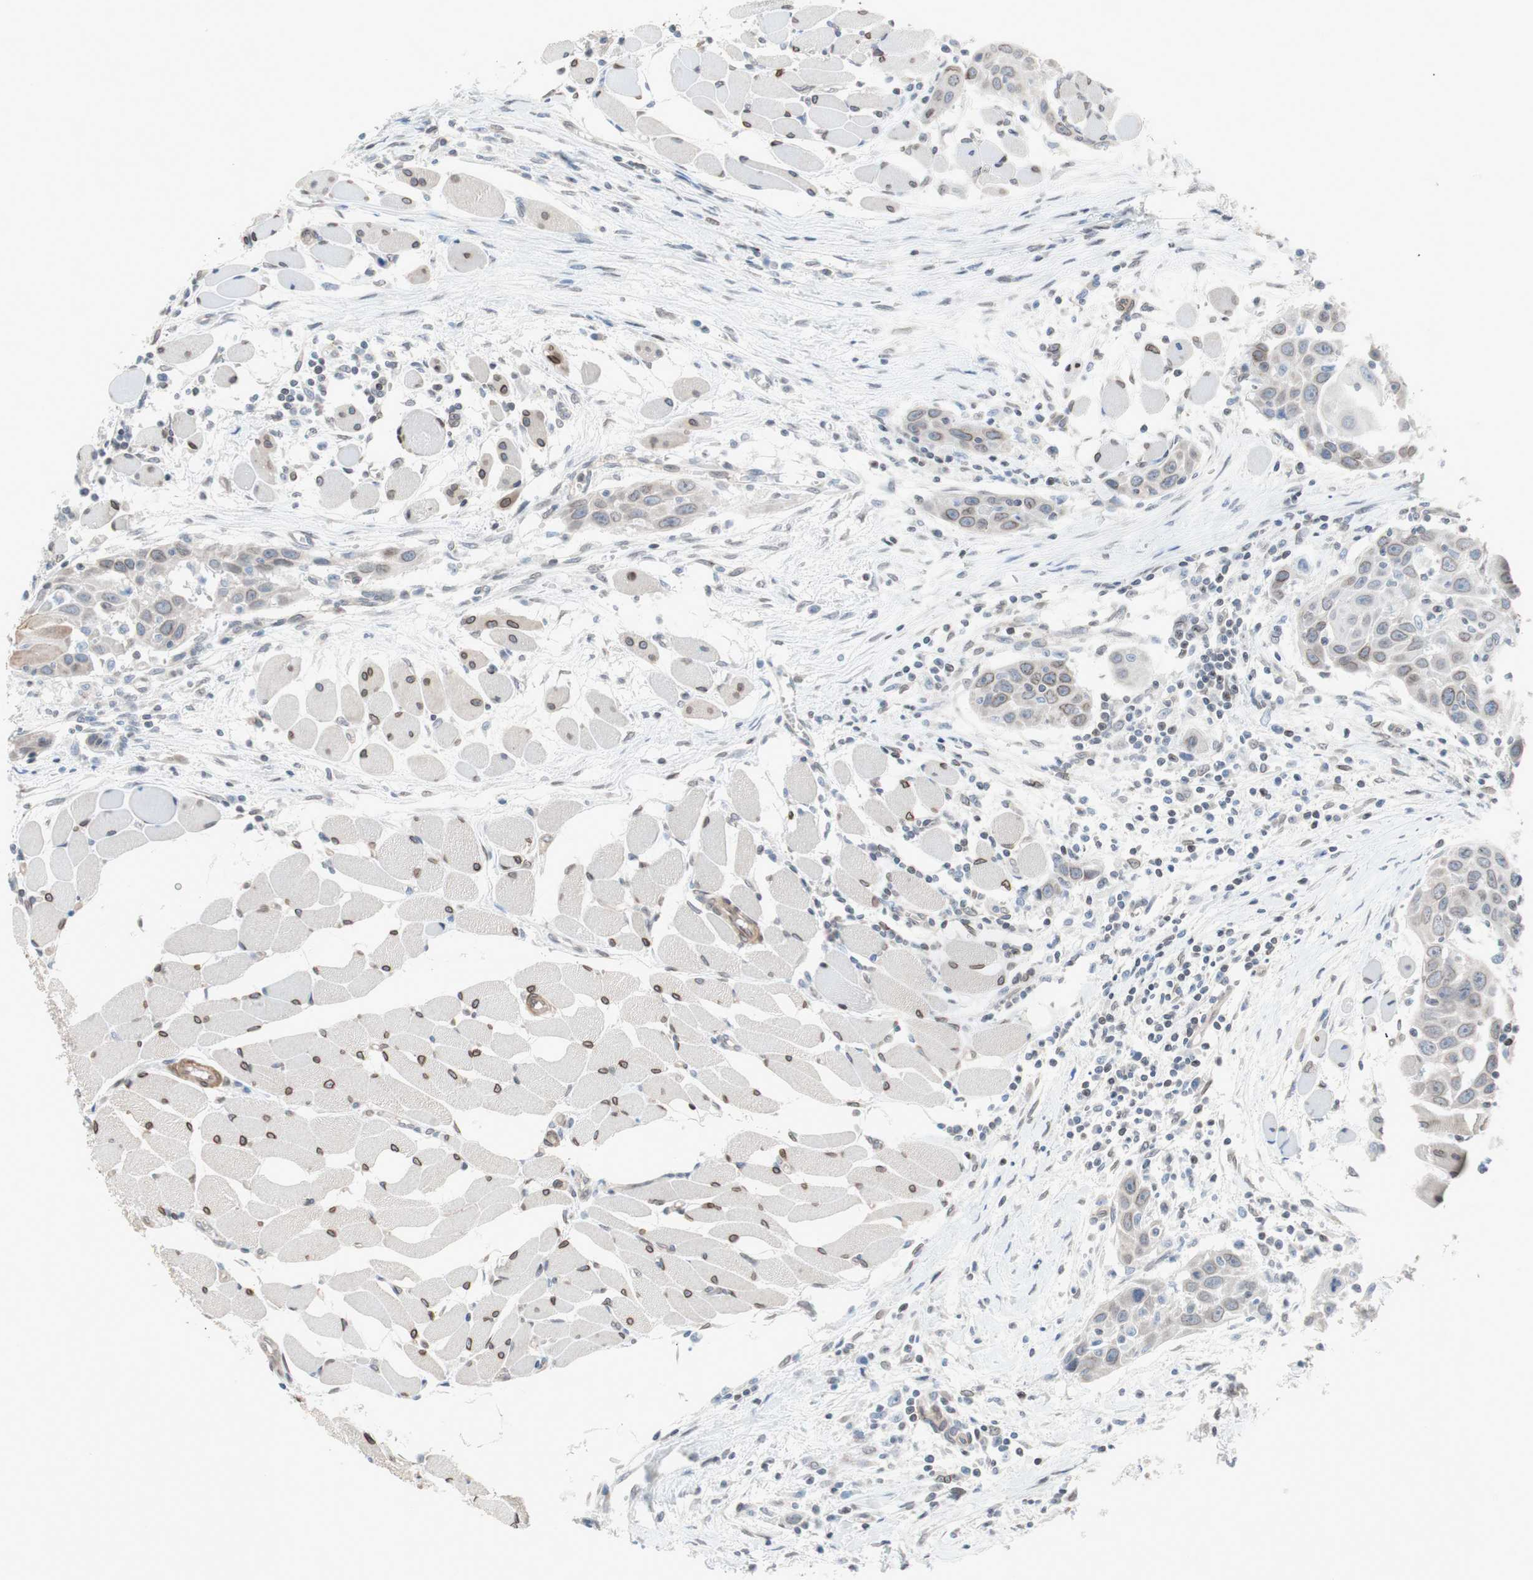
{"staining": {"intensity": "weak", "quantity": "25%-75%", "location": "cytoplasmic/membranous,nuclear"}, "tissue": "head and neck cancer", "cell_type": "Tumor cells", "image_type": "cancer", "snomed": [{"axis": "morphology", "description": "Squamous cell carcinoma, NOS"}, {"axis": "topography", "description": "Oral tissue"}, {"axis": "topography", "description": "Head-Neck"}], "caption": "Protein staining of squamous cell carcinoma (head and neck) tissue shows weak cytoplasmic/membranous and nuclear expression in about 25%-75% of tumor cells.", "gene": "ARNT2", "patient": {"sex": "female", "age": 50}}